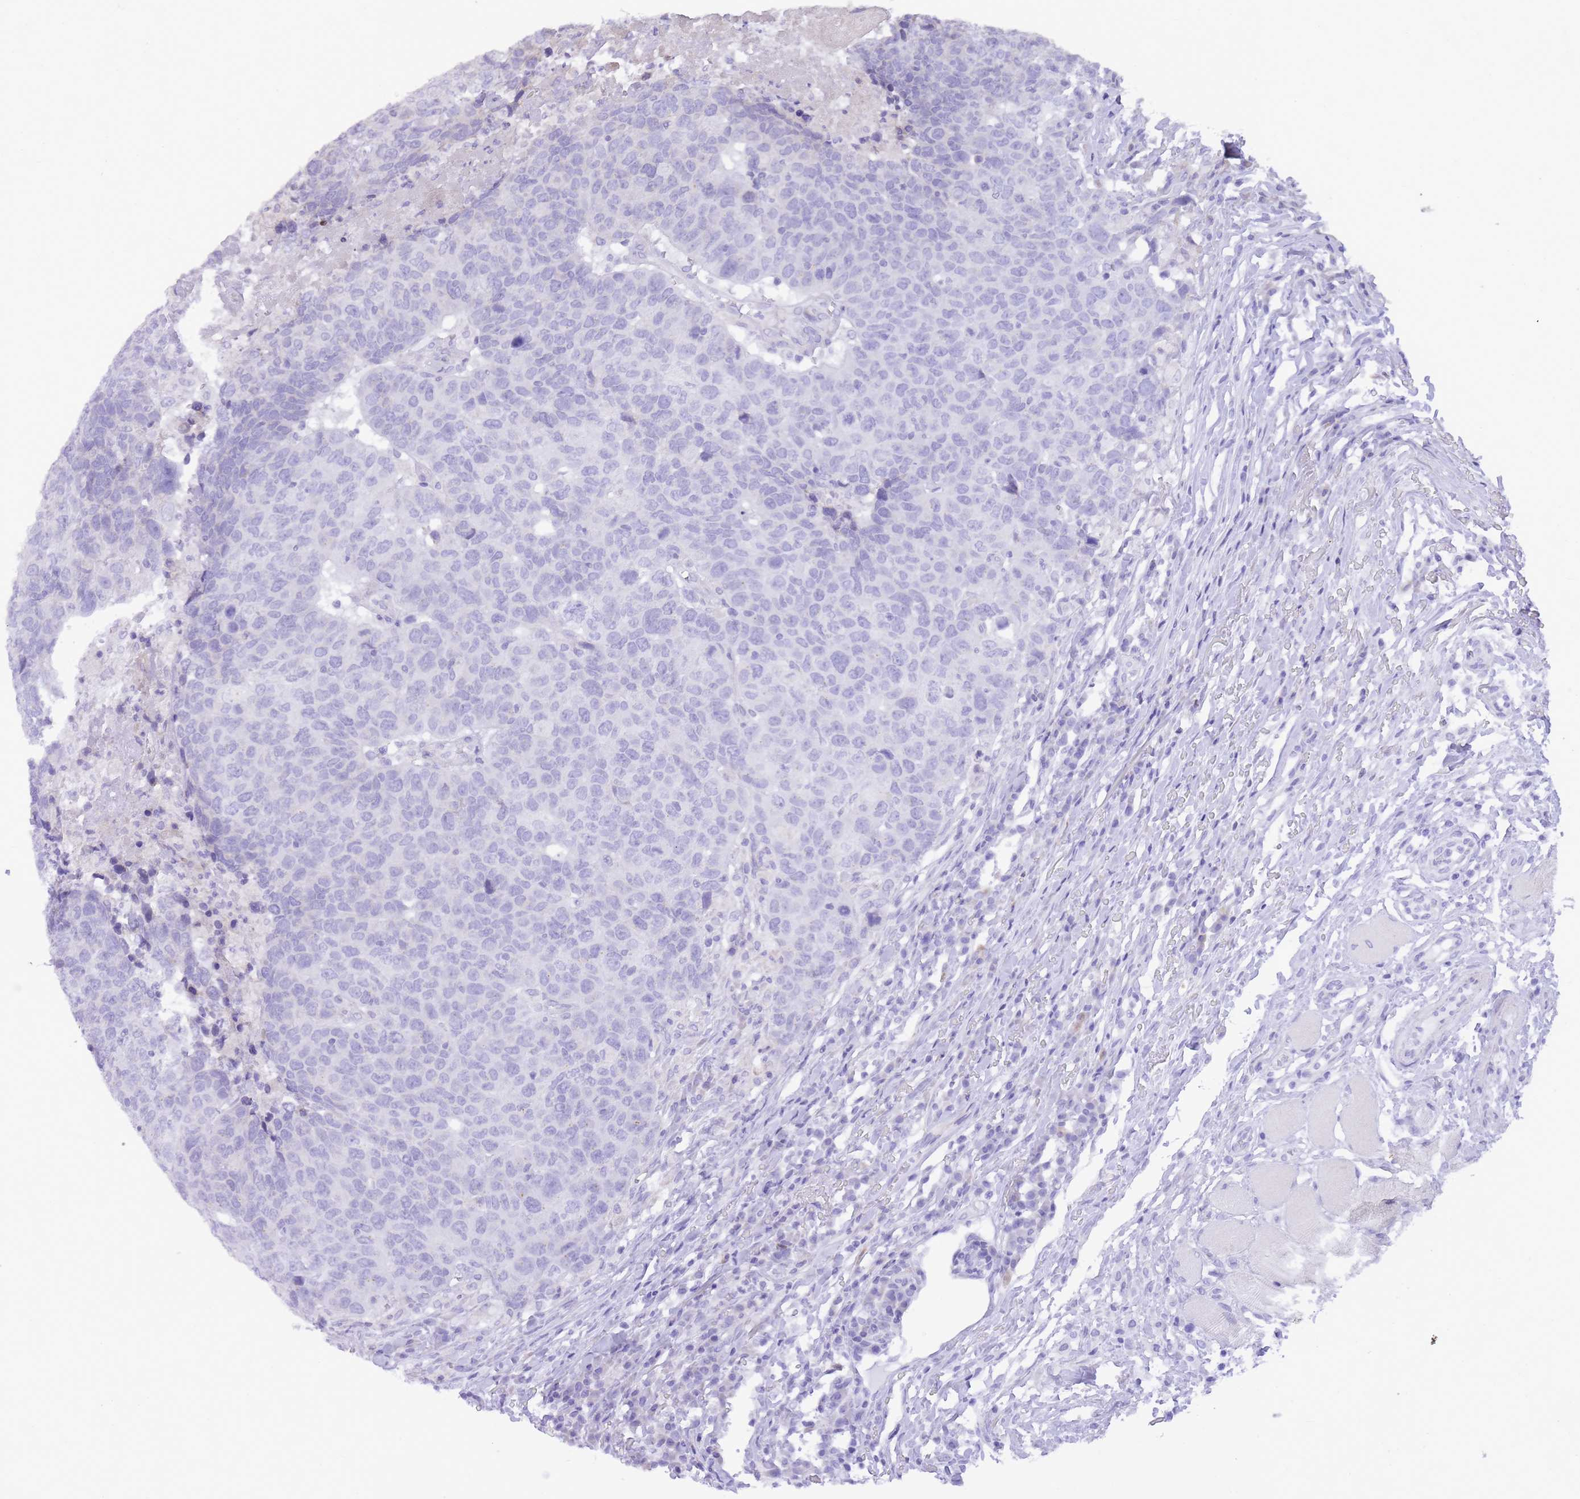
{"staining": {"intensity": "negative", "quantity": "none", "location": "none"}, "tissue": "head and neck cancer", "cell_type": "Tumor cells", "image_type": "cancer", "snomed": [{"axis": "morphology", "description": "Normal tissue, NOS"}, {"axis": "morphology", "description": "Squamous cell carcinoma, NOS"}, {"axis": "topography", "description": "Skeletal muscle"}, {"axis": "topography", "description": "Vascular tissue"}, {"axis": "topography", "description": "Peripheral nerve tissue"}, {"axis": "topography", "description": "Head-Neck"}], "caption": "The image reveals no staining of tumor cells in squamous cell carcinoma (head and neck). Brightfield microscopy of IHC stained with DAB (3,3'-diaminobenzidine) (brown) and hematoxylin (blue), captured at high magnification.", "gene": "TOPAZ1", "patient": {"sex": "male", "age": 66}}